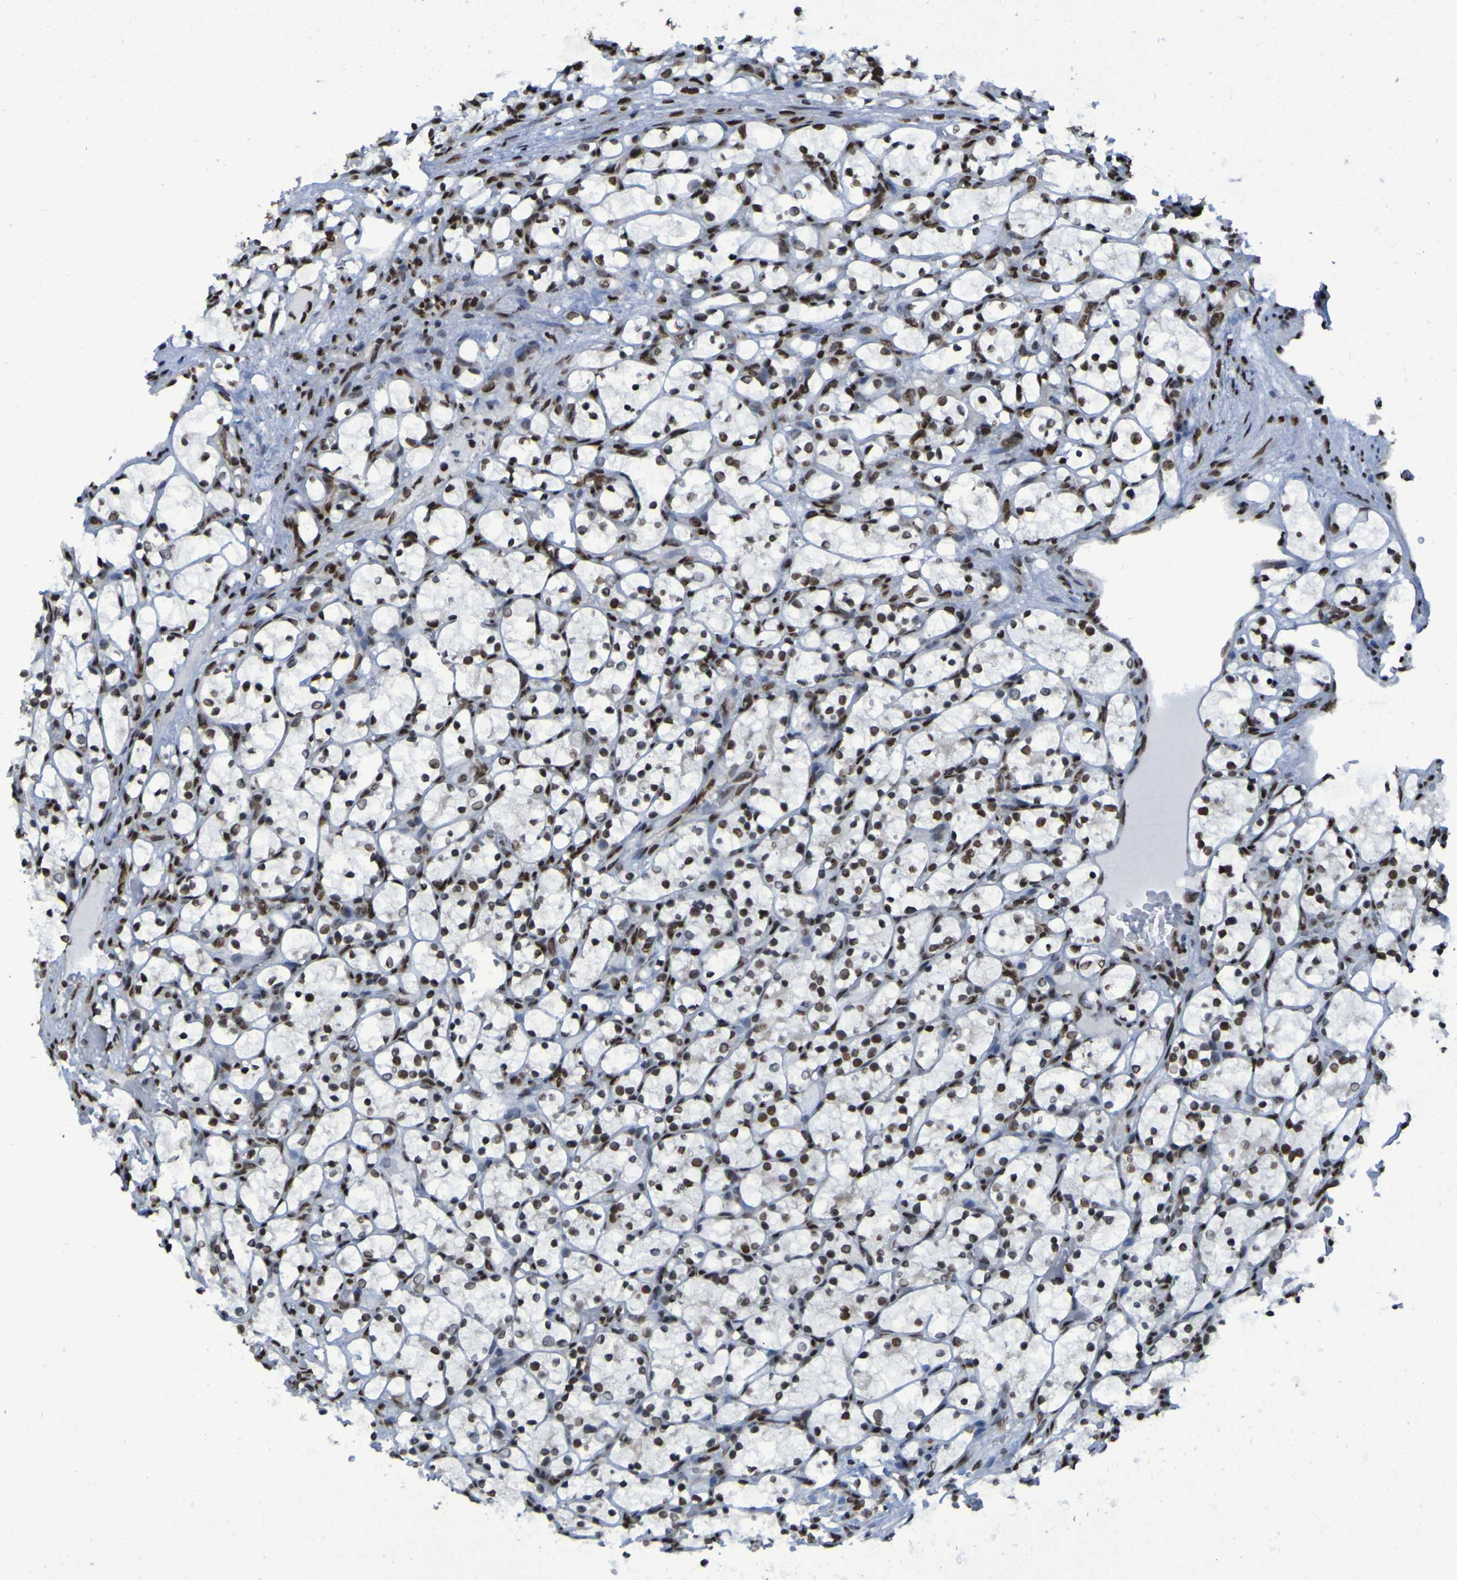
{"staining": {"intensity": "moderate", "quantity": ">75%", "location": "nuclear"}, "tissue": "renal cancer", "cell_type": "Tumor cells", "image_type": "cancer", "snomed": [{"axis": "morphology", "description": "Adenocarcinoma, NOS"}, {"axis": "topography", "description": "Kidney"}], "caption": "Immunohistochemical staining of renal cancer (adenocarcinoma) displays medium levels of moderate nuclear protein positivity in about >75% of tumor cells. Immunohistochemistry stains the protein in brown and the nuclei are stained blue.", "gene": "HNRNPR", "patient": {"sex": "female", "age": 69}}